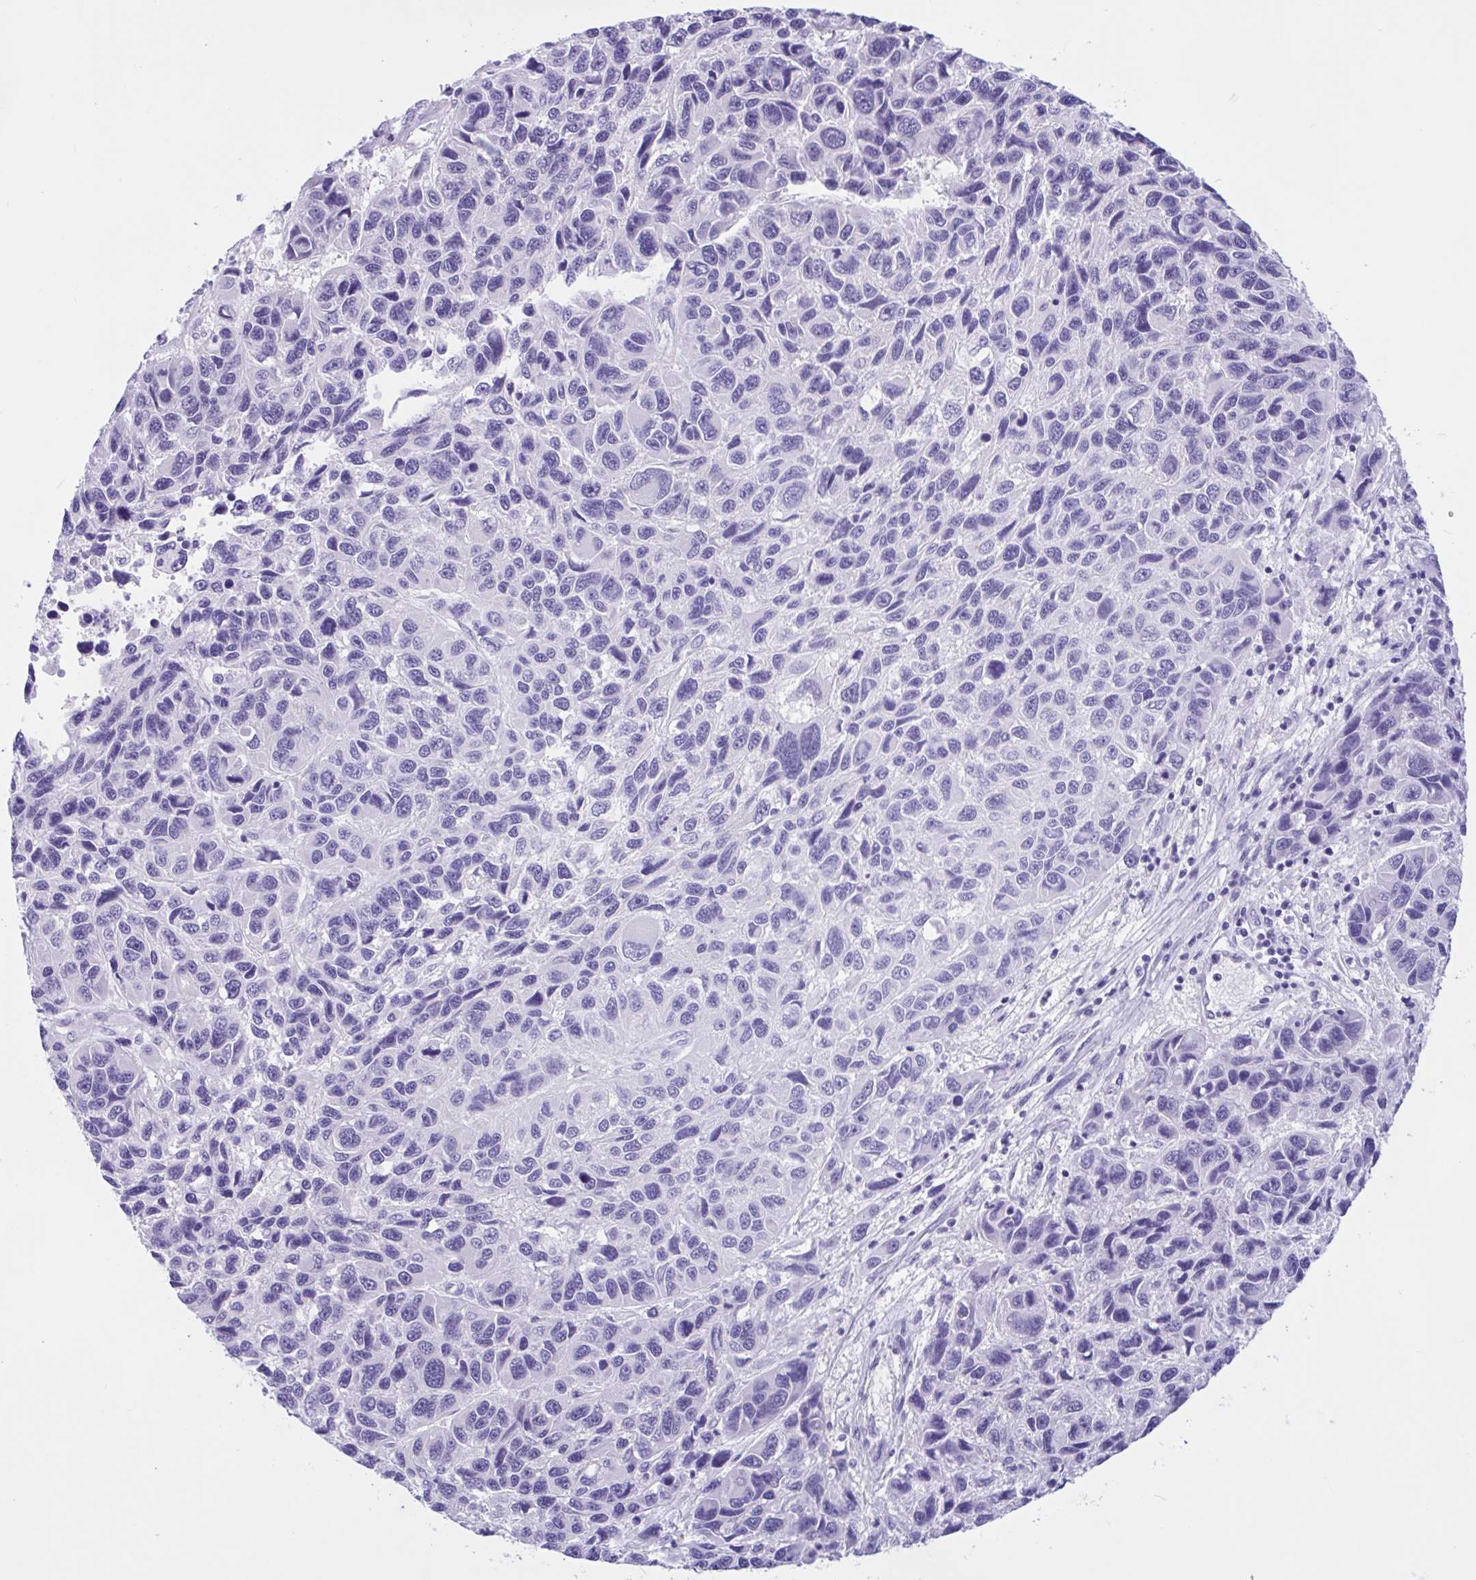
{"staining": {"intensity": "negative", "quantity": "none", "location": "none"}, "tissue": "melanoma", "cell_type": "Tumor cells", "image_type": "cancer", "snomed": [{"axis": "morphology", "description": "Malignant melanoma, NOS"}, {"axis": "topography", "description": "Skin"}], "caption": "IHC image of neoplastic tissue: melanoma stained with DAB (3,3'-diaminobenzidine) displays no significant protein positivity in tumor cells. Nuclei are stained in blue.", "gene": "ZNF319", "patient": {"sex": "male", "age": 53}}